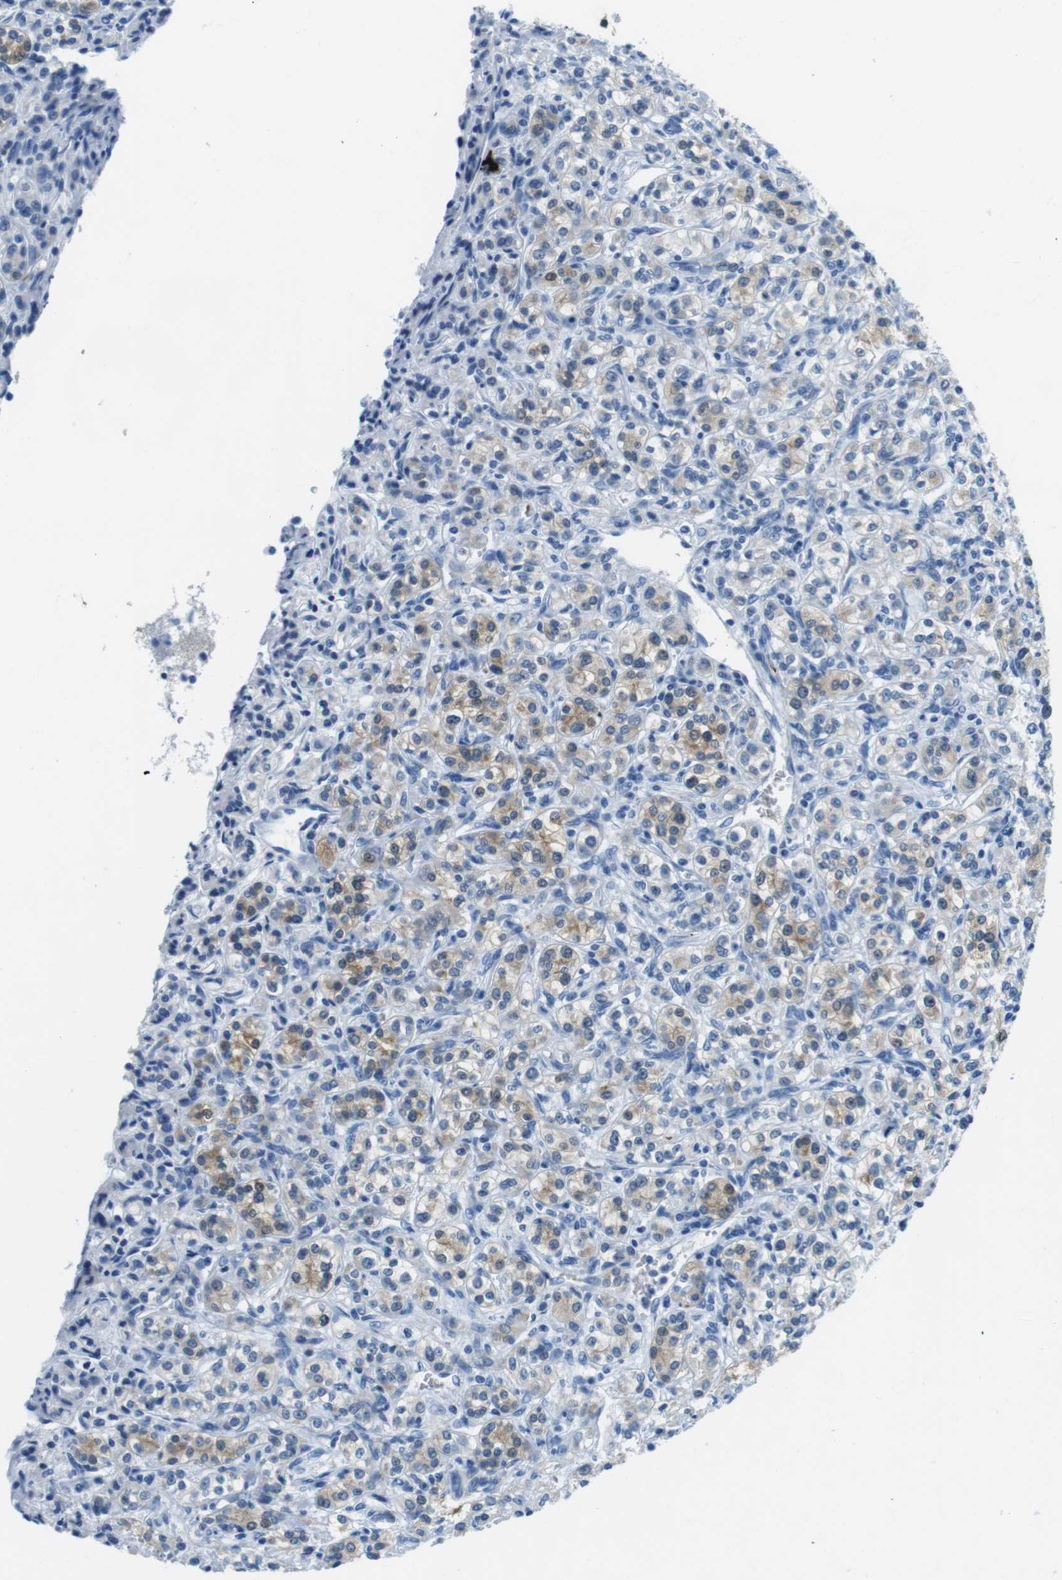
{"staining": {"intensity": "moderate", "quantity": "<25%", "location": "cytoplasmic/membranous"}, "tissue": "renal cancer", "cell_type": "Tumor cells", "image_type": "cancer", "snomed": [{"axis": "morphology", "description": "Adenocarcinoma, NOS"}, {"axis": "topography", "description": "Kidney"}], "caption": "Immunohistochemistry of human adenocarcinoma (renal) reveals low levels of moderate cytoplasmic/membranous expression in about <25% of tumor cells.", "gene": "TFAP2C", "patient": {"sex": "male", "age": 77}}